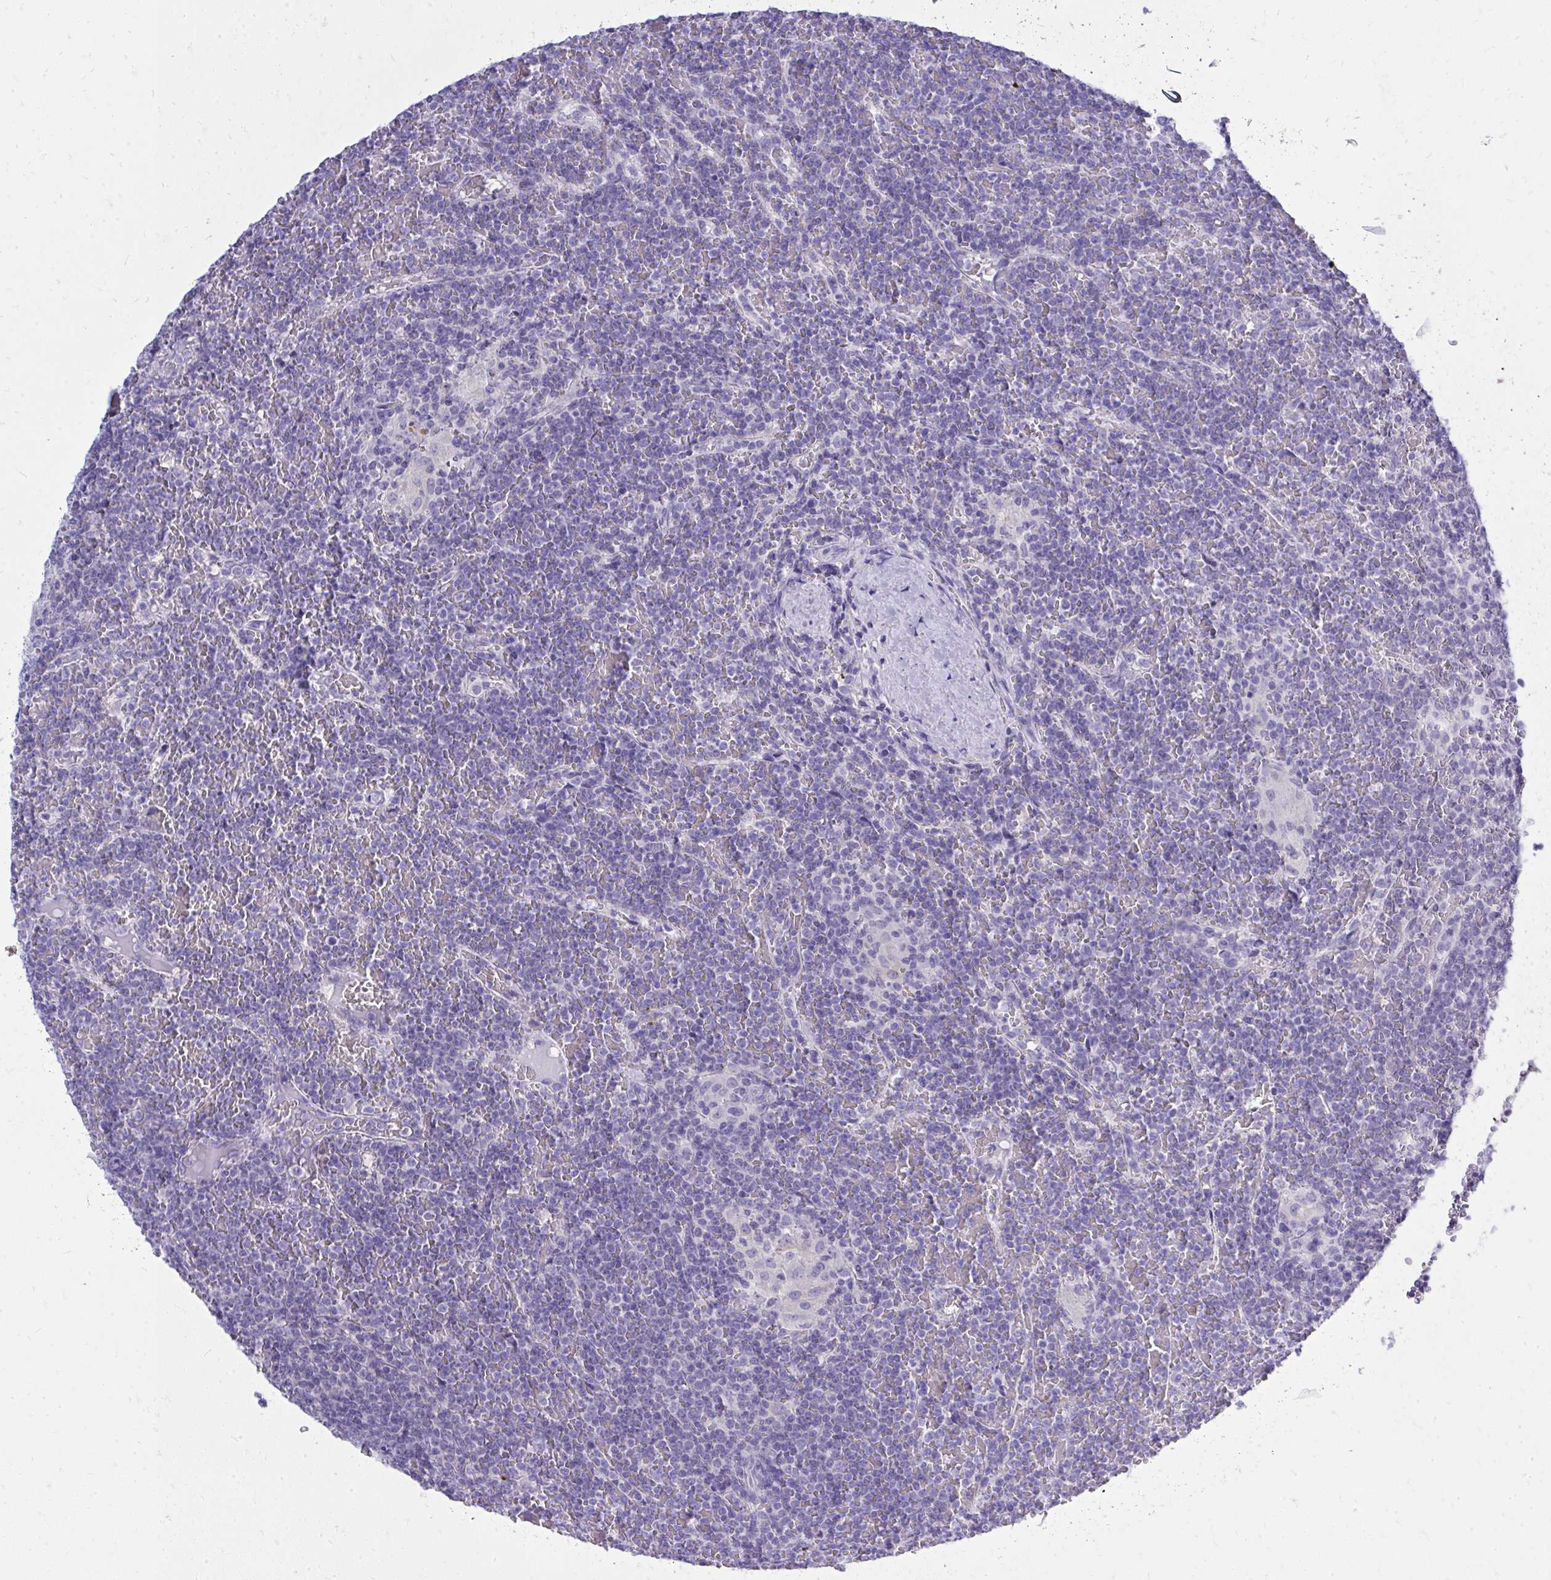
{"staining": {"intensity": "negative", "quantity": "none", "location": "none"}, "tissue": "lymphoma", "cell_type": "Tumor cells", "image_type": "cancer", "snomed": [{"axis": "morphology", "description": "Malignant lymphoma, non-Hodgkin's type, Low grade"}, {"axis": "topography", "description": "Spleen"}], "caption": "Immunohistochemical staining of lymphoma displays no significant staining in tumor cells. Brightfield microscopy of IHC stained with DAB (3,3'-diaminobenzidine) (brown) and hematoxylin (blue), captured at high magnification.", "gene": "PSD", "patient": {"sex": "female", "age": 19}}